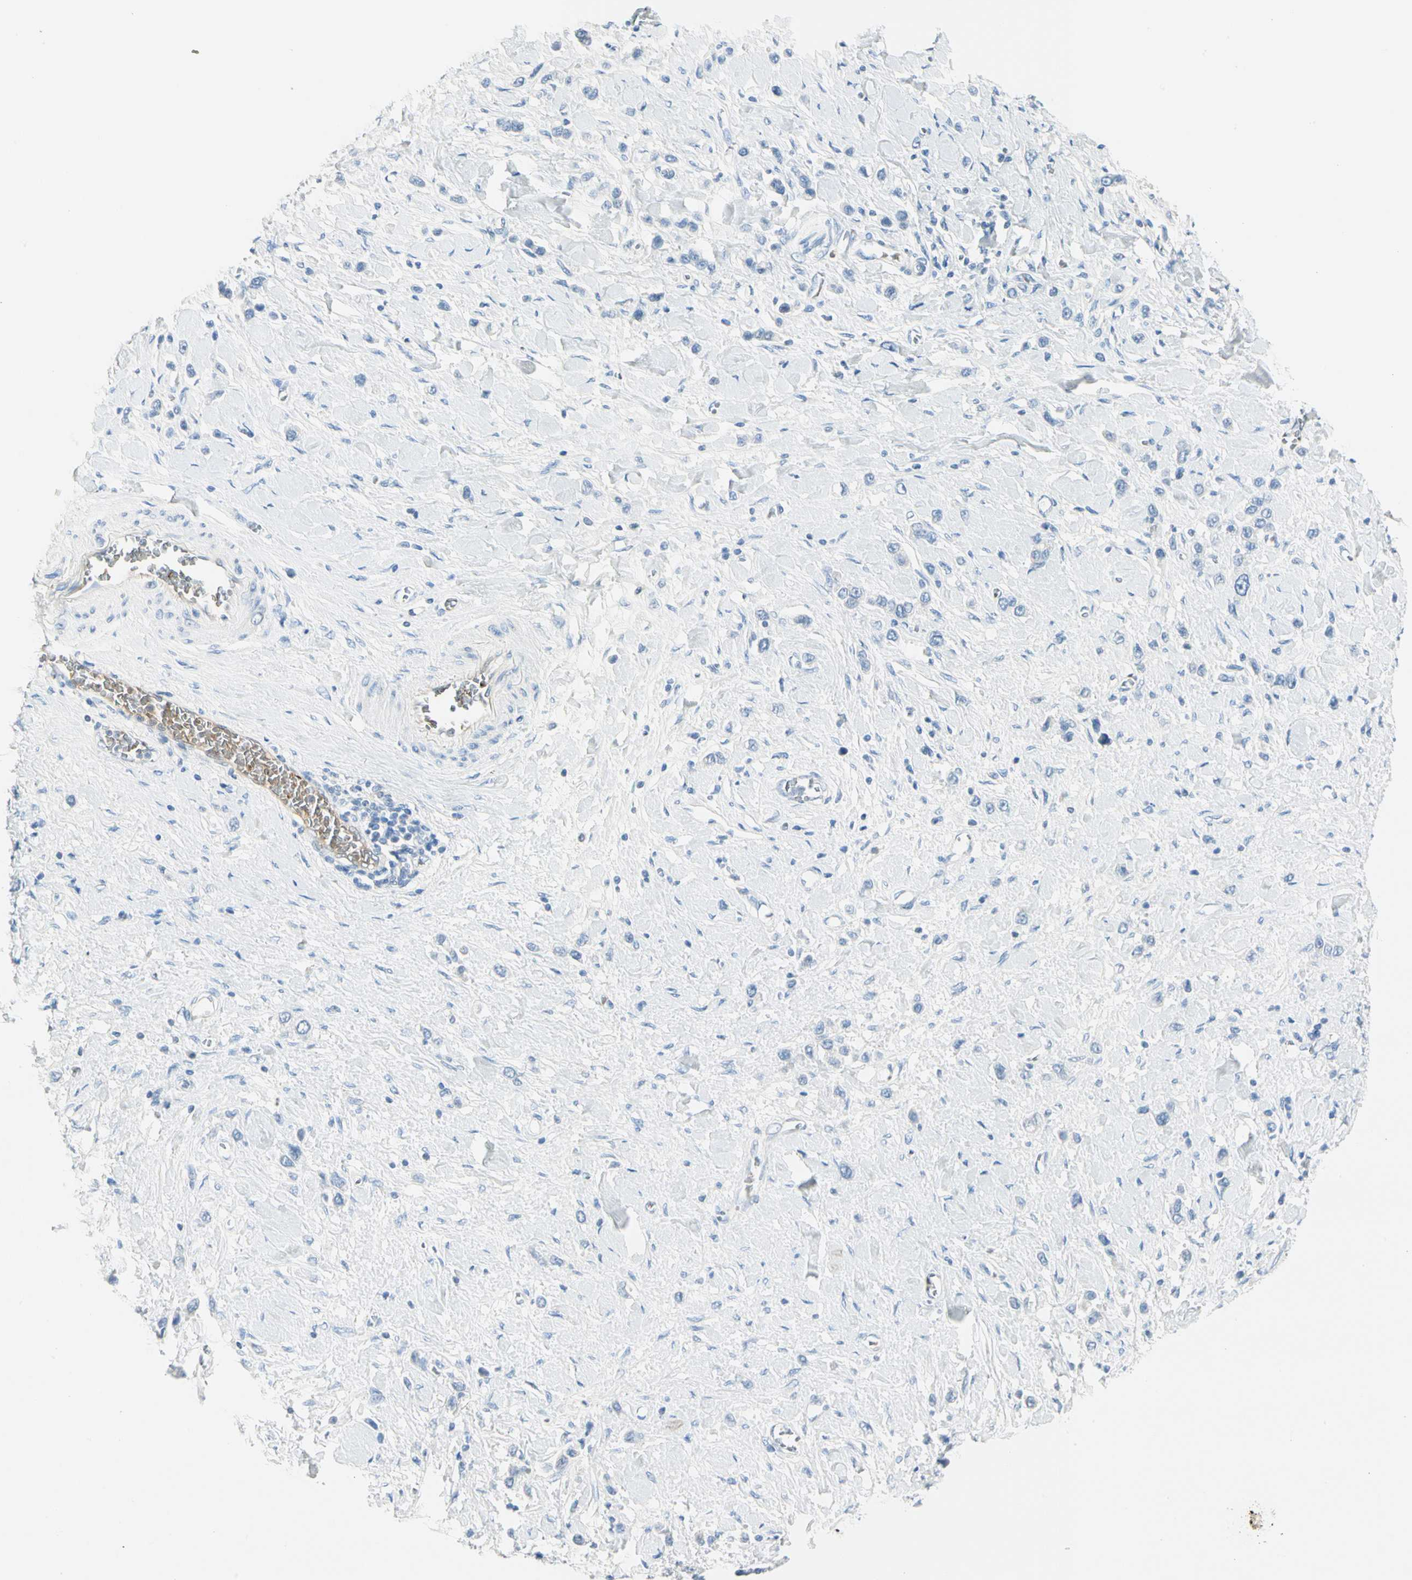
{"staining": {"intensity": "negative", "quantity": "none", "location": "none"}, "tissue": "stomach cancer", "cell_type": "Tumor cells", "image_type": "cancer", "snomed": [{"axis": "morphology", "description": "Normal tissue, NOS"}, {"axis": "morphology", "description": "Adenocarcinoma, NOS"}, {"axis": "topography", "description": "Stomach, upper"}, {"axis": "topography", "description": "Stomach"}], "caption": "Histopathology image shows no protein staining in tumor cells of adenocarcinoma (stomach) tissue.", "gene": "CA1", "patient": {"sex": "female", "age": 65}}